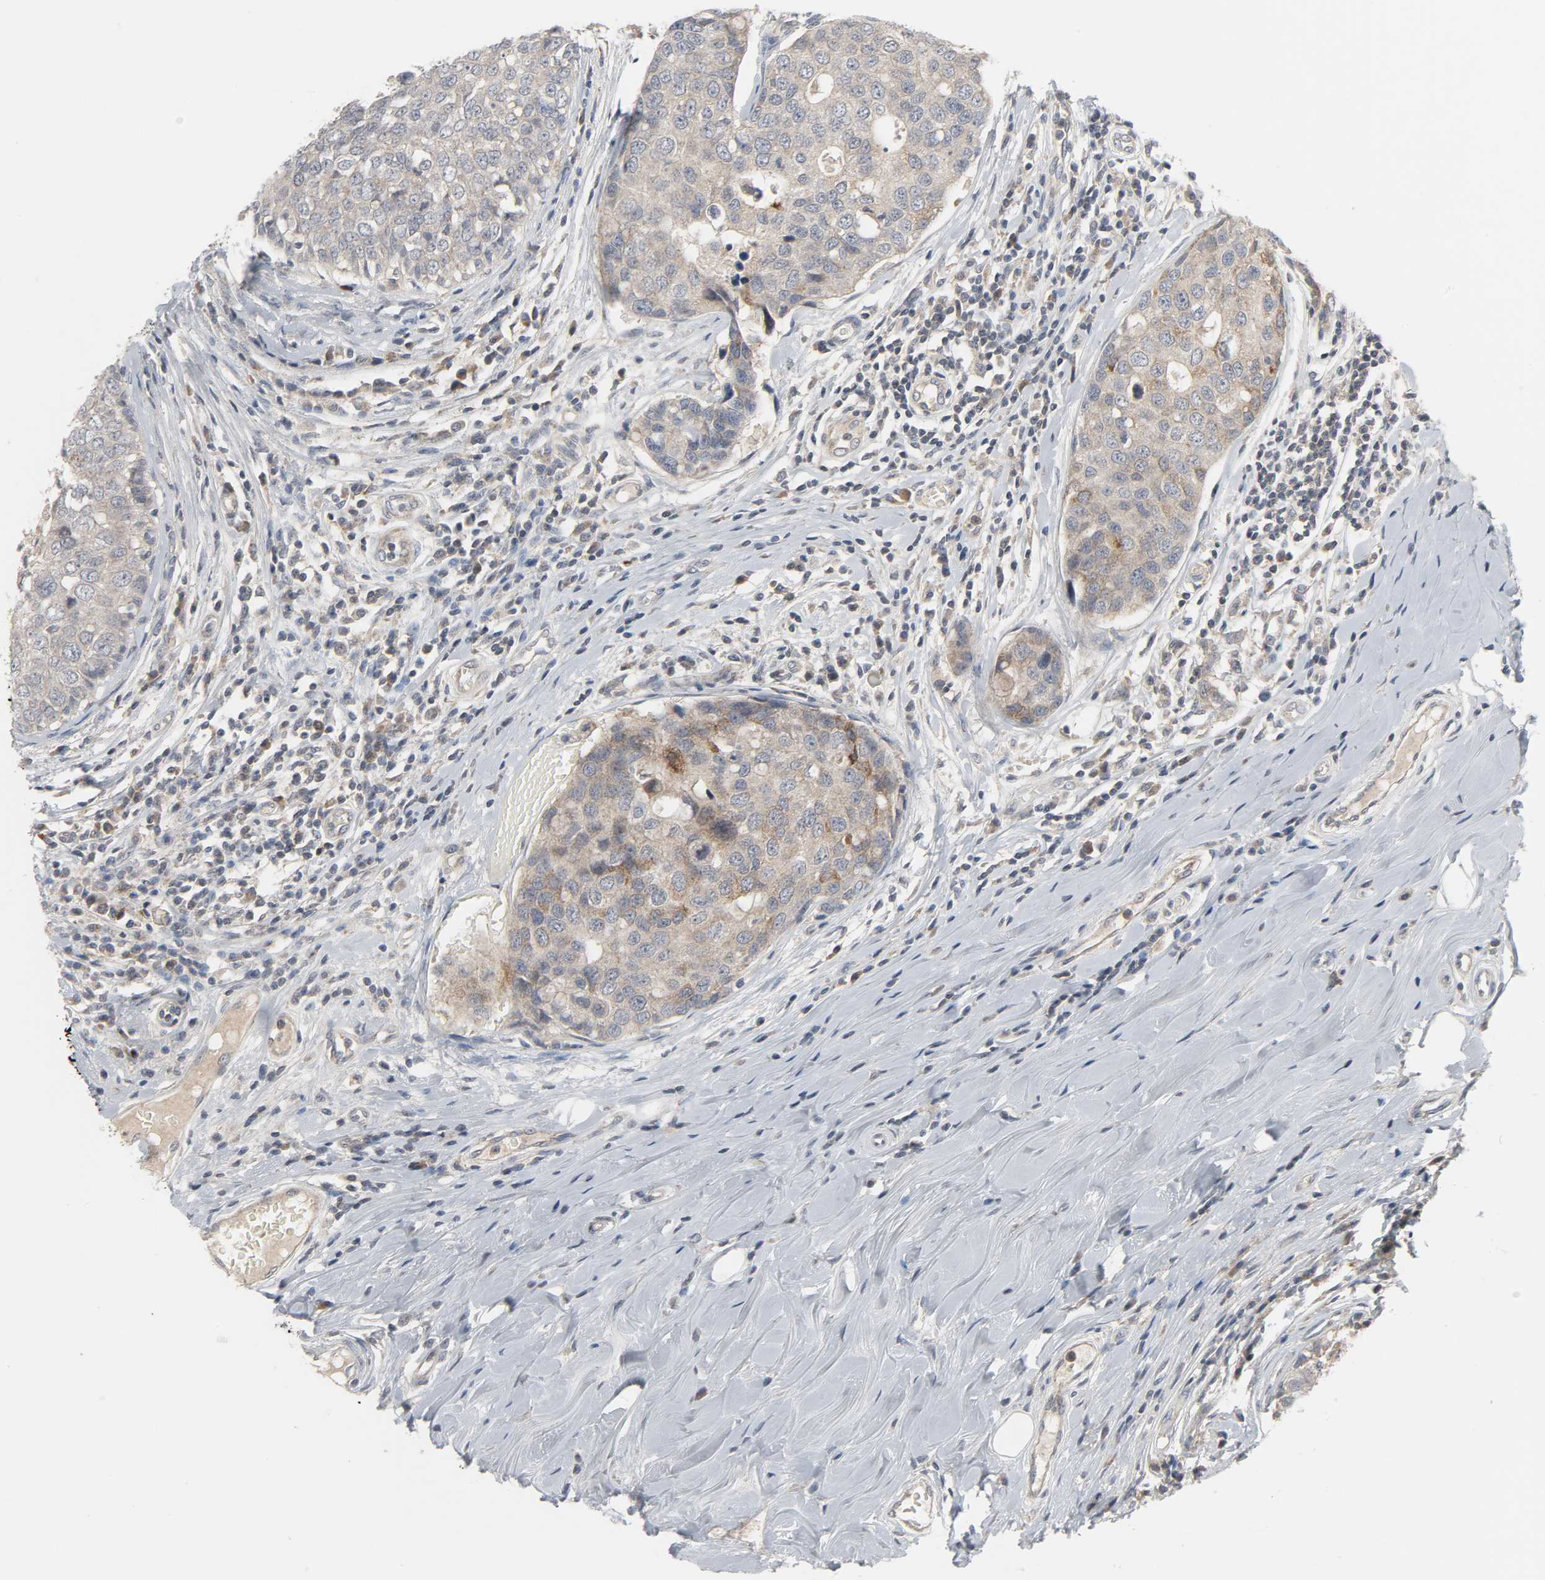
{"staining": {"intensity": "moderate", "quantity": ">75%", "location": "cytoplasmic/membranous"}, "tissue": "breast cancer", "cell_type": "Tumor cells", "image_type": "cancer", "snomed": [{"axis": "morphology", "description": "Duct carcinoma"}, {"axis": "topography", "description": "Breast"}], "caption": "Immunohistochemical staining of breast cancer demonstrates moderate cytoplasmic/membranous protein expression in about >75% of tumor cells. Nuclei are stained in blue.", "gene": "CLIP1", "patient": {"sex": "female", "age": 27}}